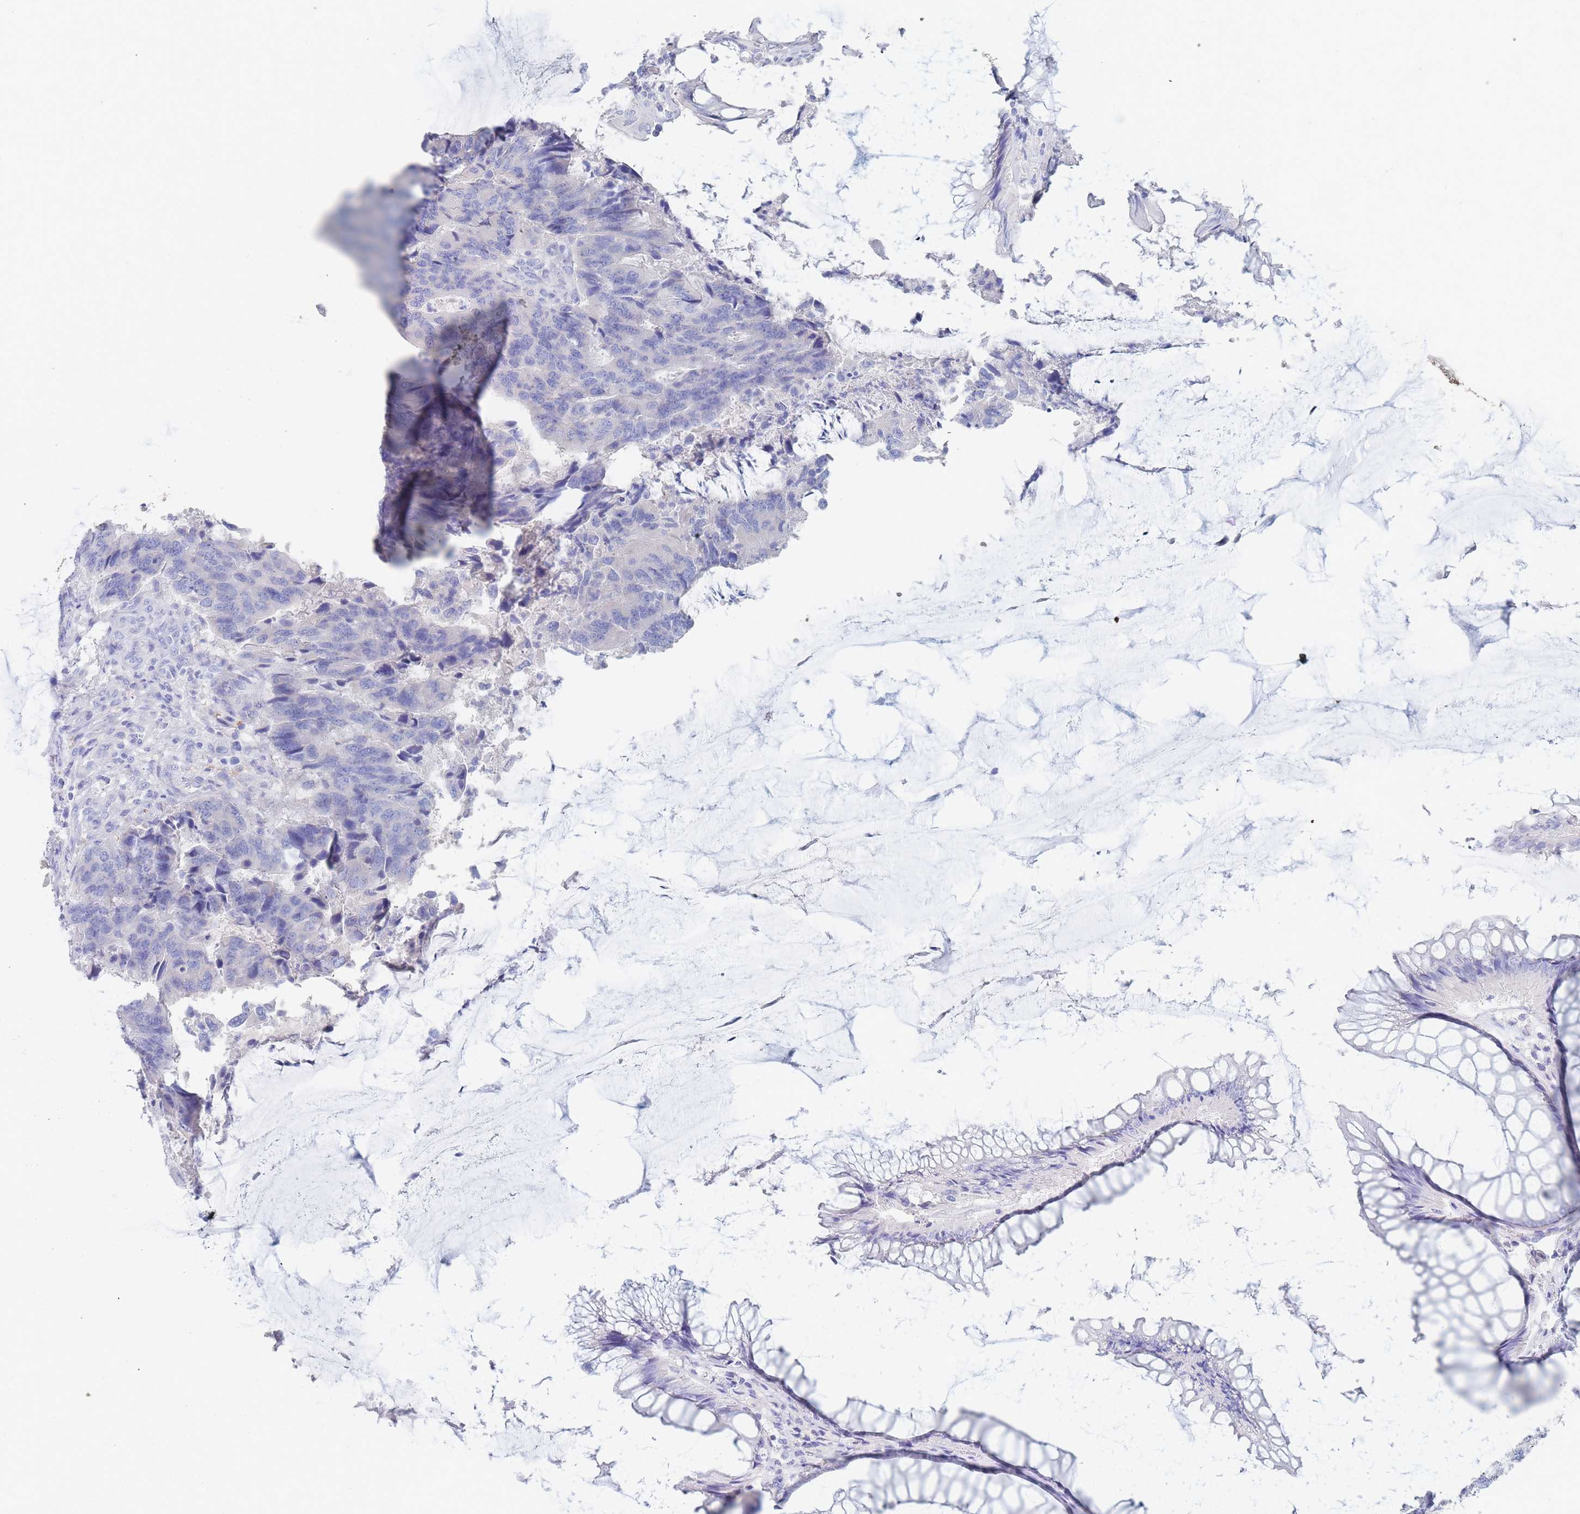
{"staining": {"intensity": "negative", "quantity": "none", "location": "none"}, "tissue": "colorectal cancer", "cell_type": "Tumor cells", "image_type": "cancer", "snomed": [{"axis": "morphology", "description": "Adenocarcinoma, NOS"}, {"axis": "topography", "description": "Colon"}], "caption": "This is an immunohistochemistry histopathology image of colorectal cancer. There is no positivity in tumor cells.", "gene": "SLC25A35", "patient": {"sex": "female", "age": 67}}